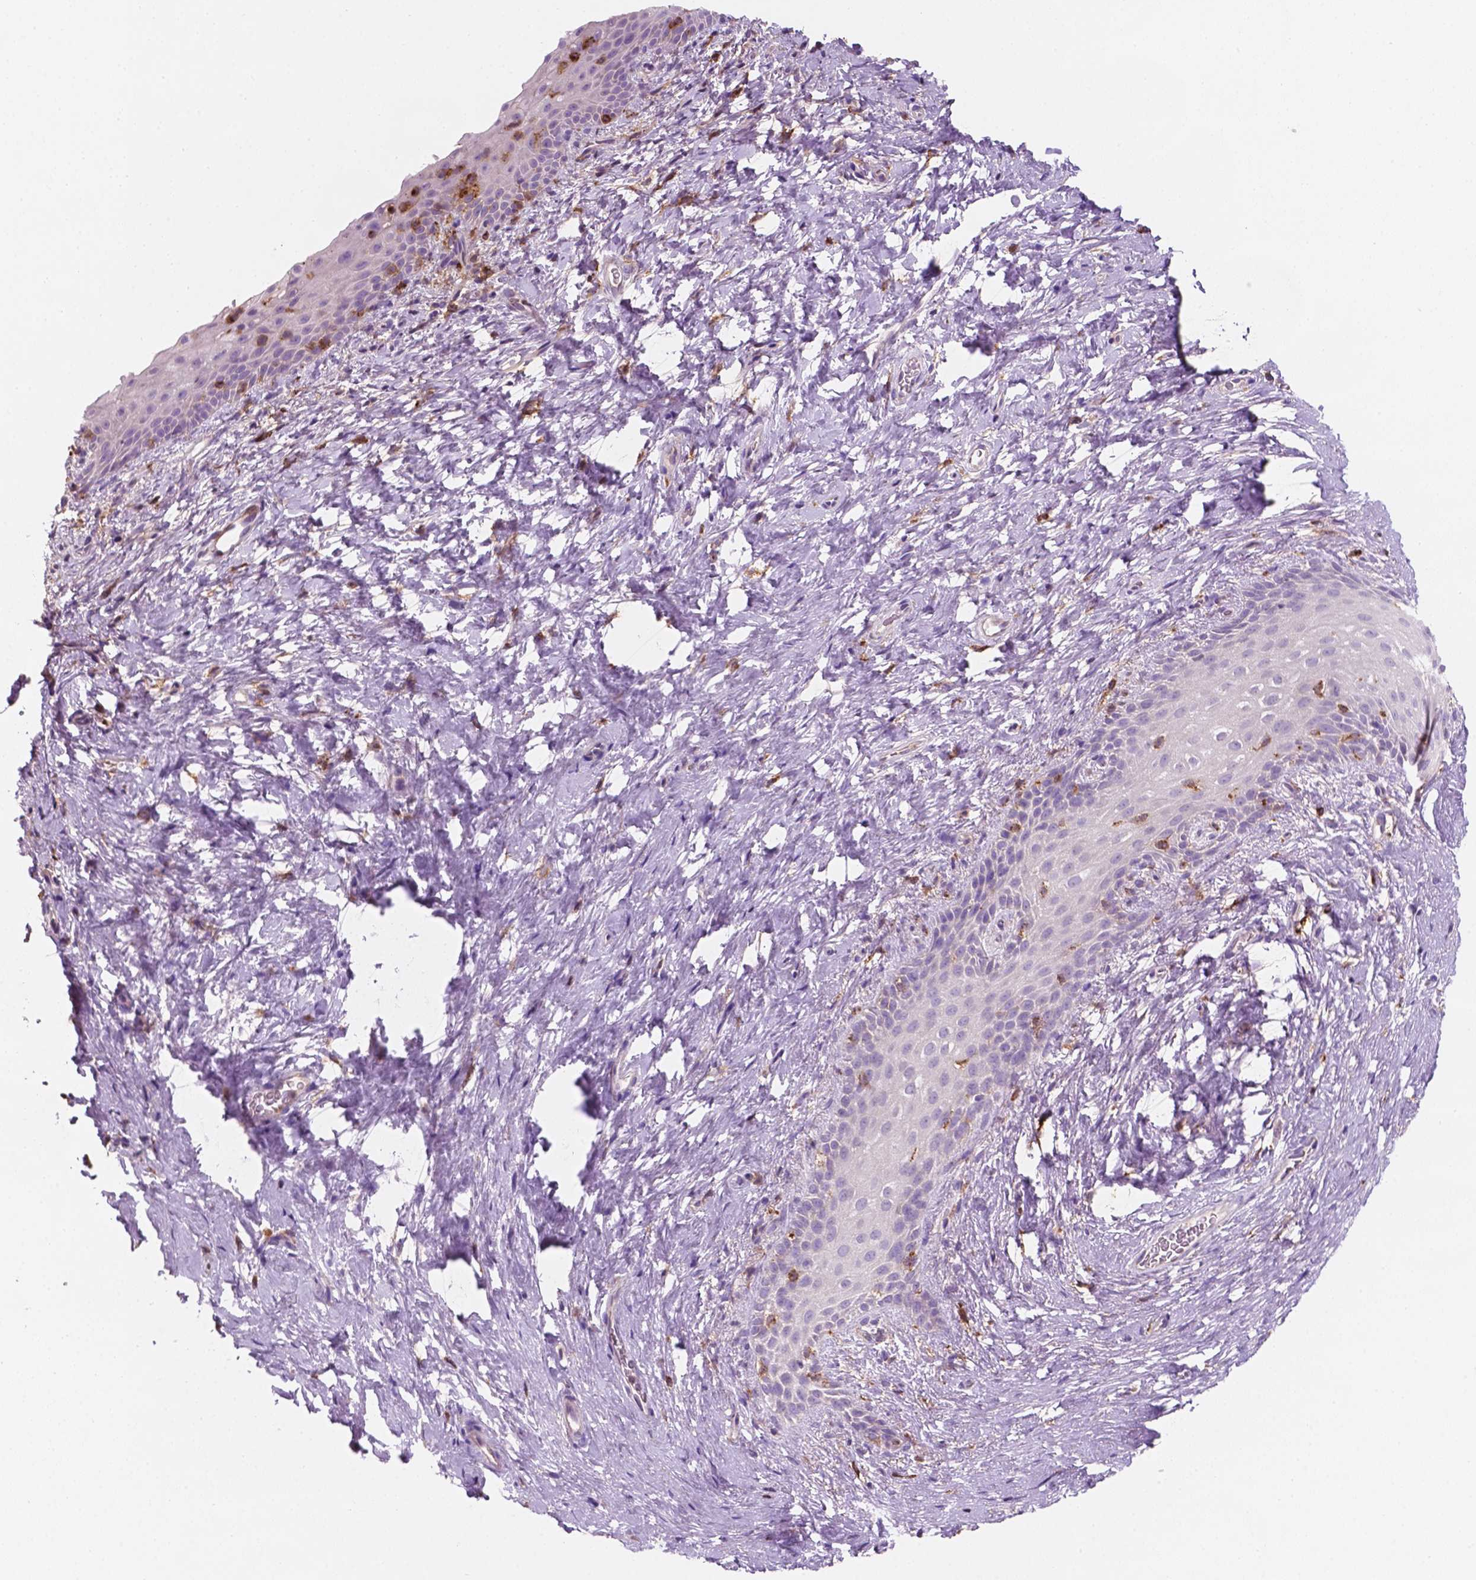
{"staining": {"intensity": "negative", "quantity": "none", "location": "none"}, "tissue": "skin", "cell_type": "Epidermal cells", "image_type": "normal", "snomed": [{"axis": "morphology", "description": "Normal tissue, NOS"}, {"axis": "topography", "description": "Anal"}], "caption": "This is a image of IHC staining of normal skin, which shows no expression in epidermal cells. Nuclei are stained in blue.", "gene": "MKRN2OS", "patient": {"sex": "female", "age": 46}}